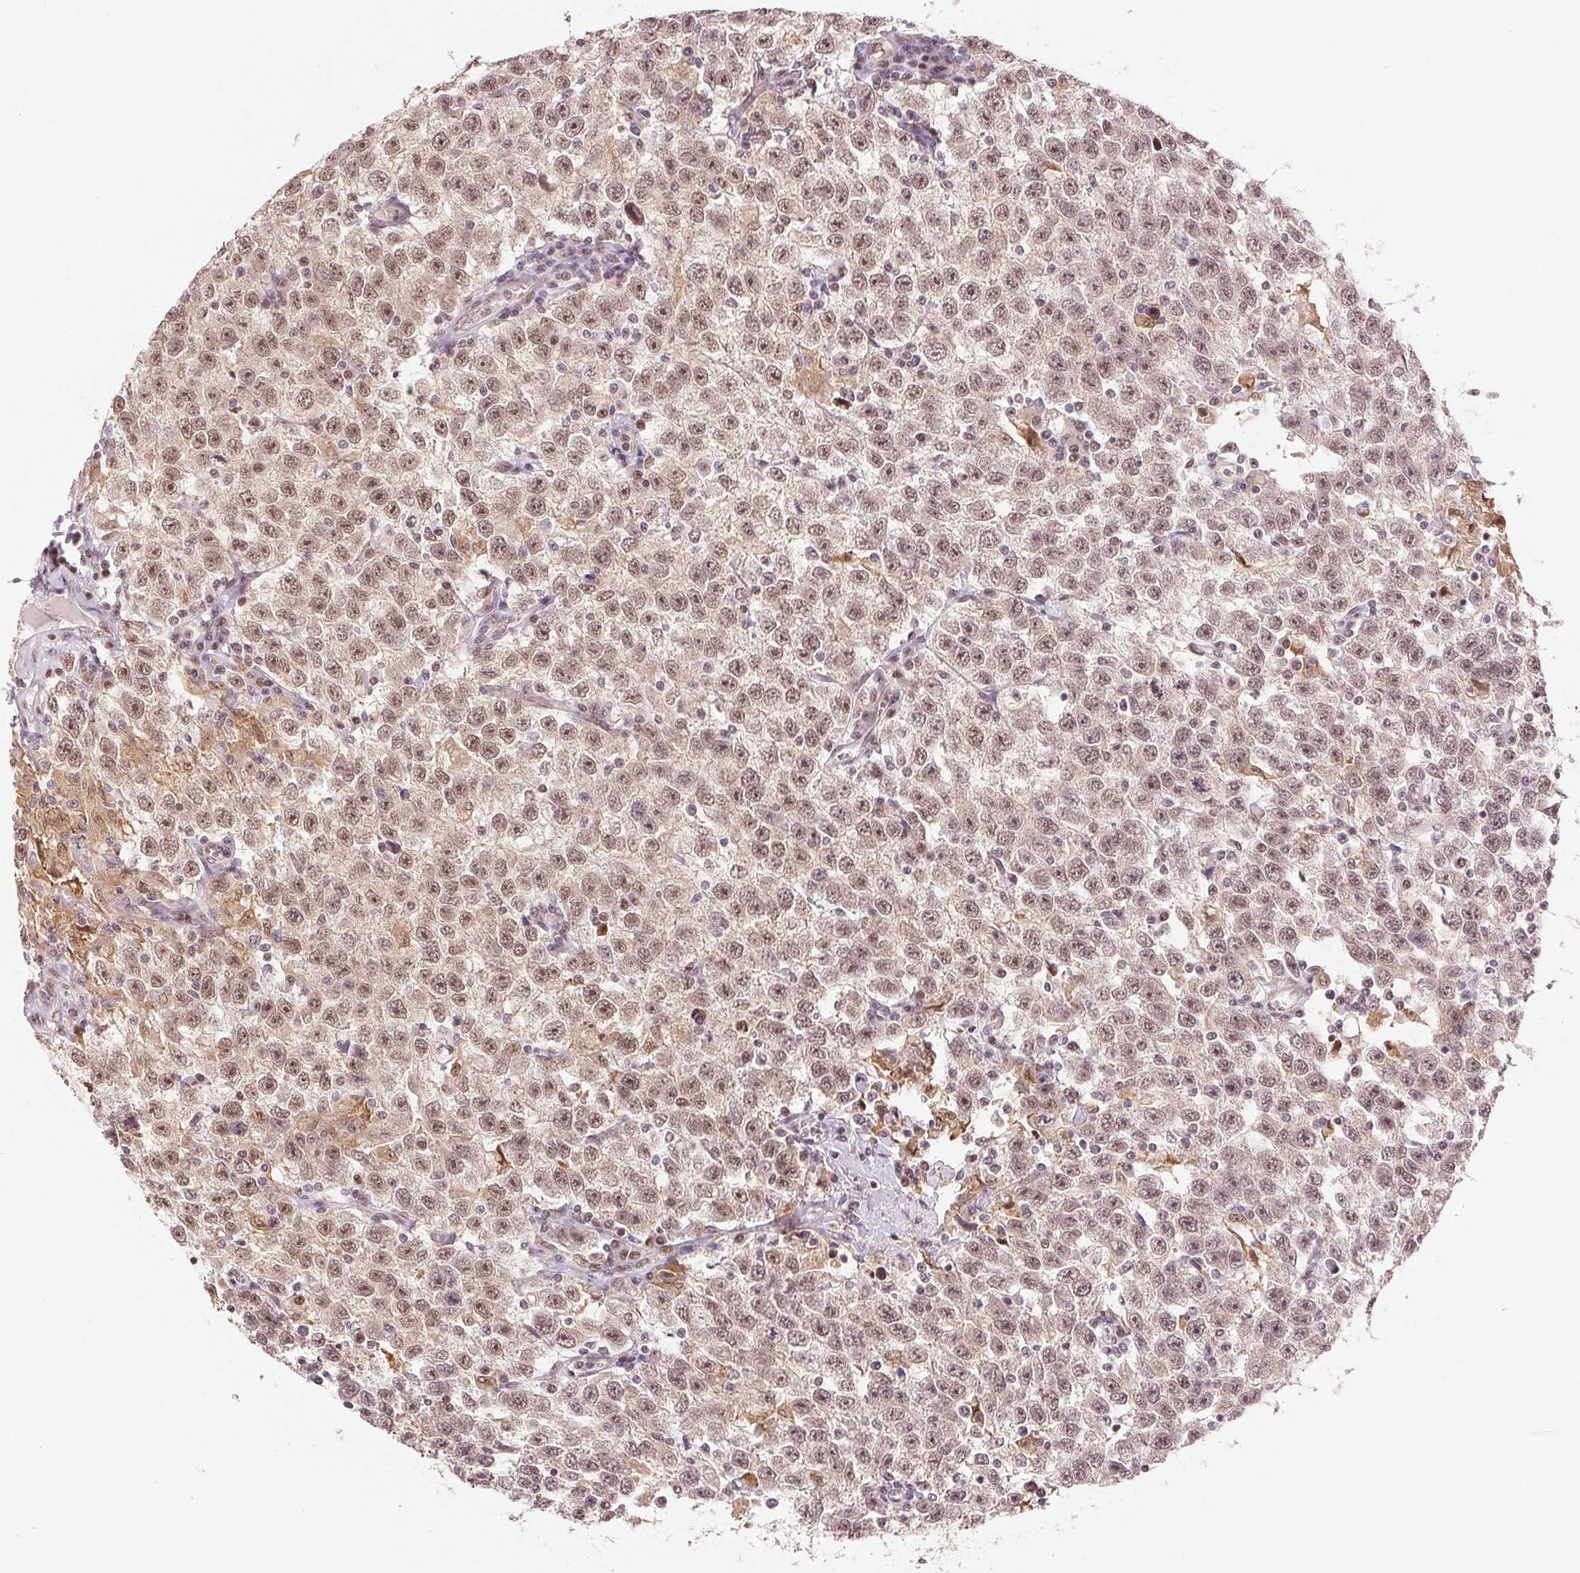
{"staining": {"intensity": "moderate", "quantity": ">75%", "location": "cytoplasmic/membranous,nuclear"}, "tissue": "testis cancer", "cell_type": "Tumor cells", "image_type": "cancer", "snomed": [{"axis": "morphology", "description": "Seminoma, NOS"}, {"axis": "topography", "description": "Testis"}], "caption": "IHC histopathology image of testis cancer stained for a protein (brown), which reveals medium levels of moderate cytoplasmic/membranous and nuclear positivity in approximately >75% of tumor cells.", "gene": "GRHL3", "patient": {"sex": "male", "age": 41}}